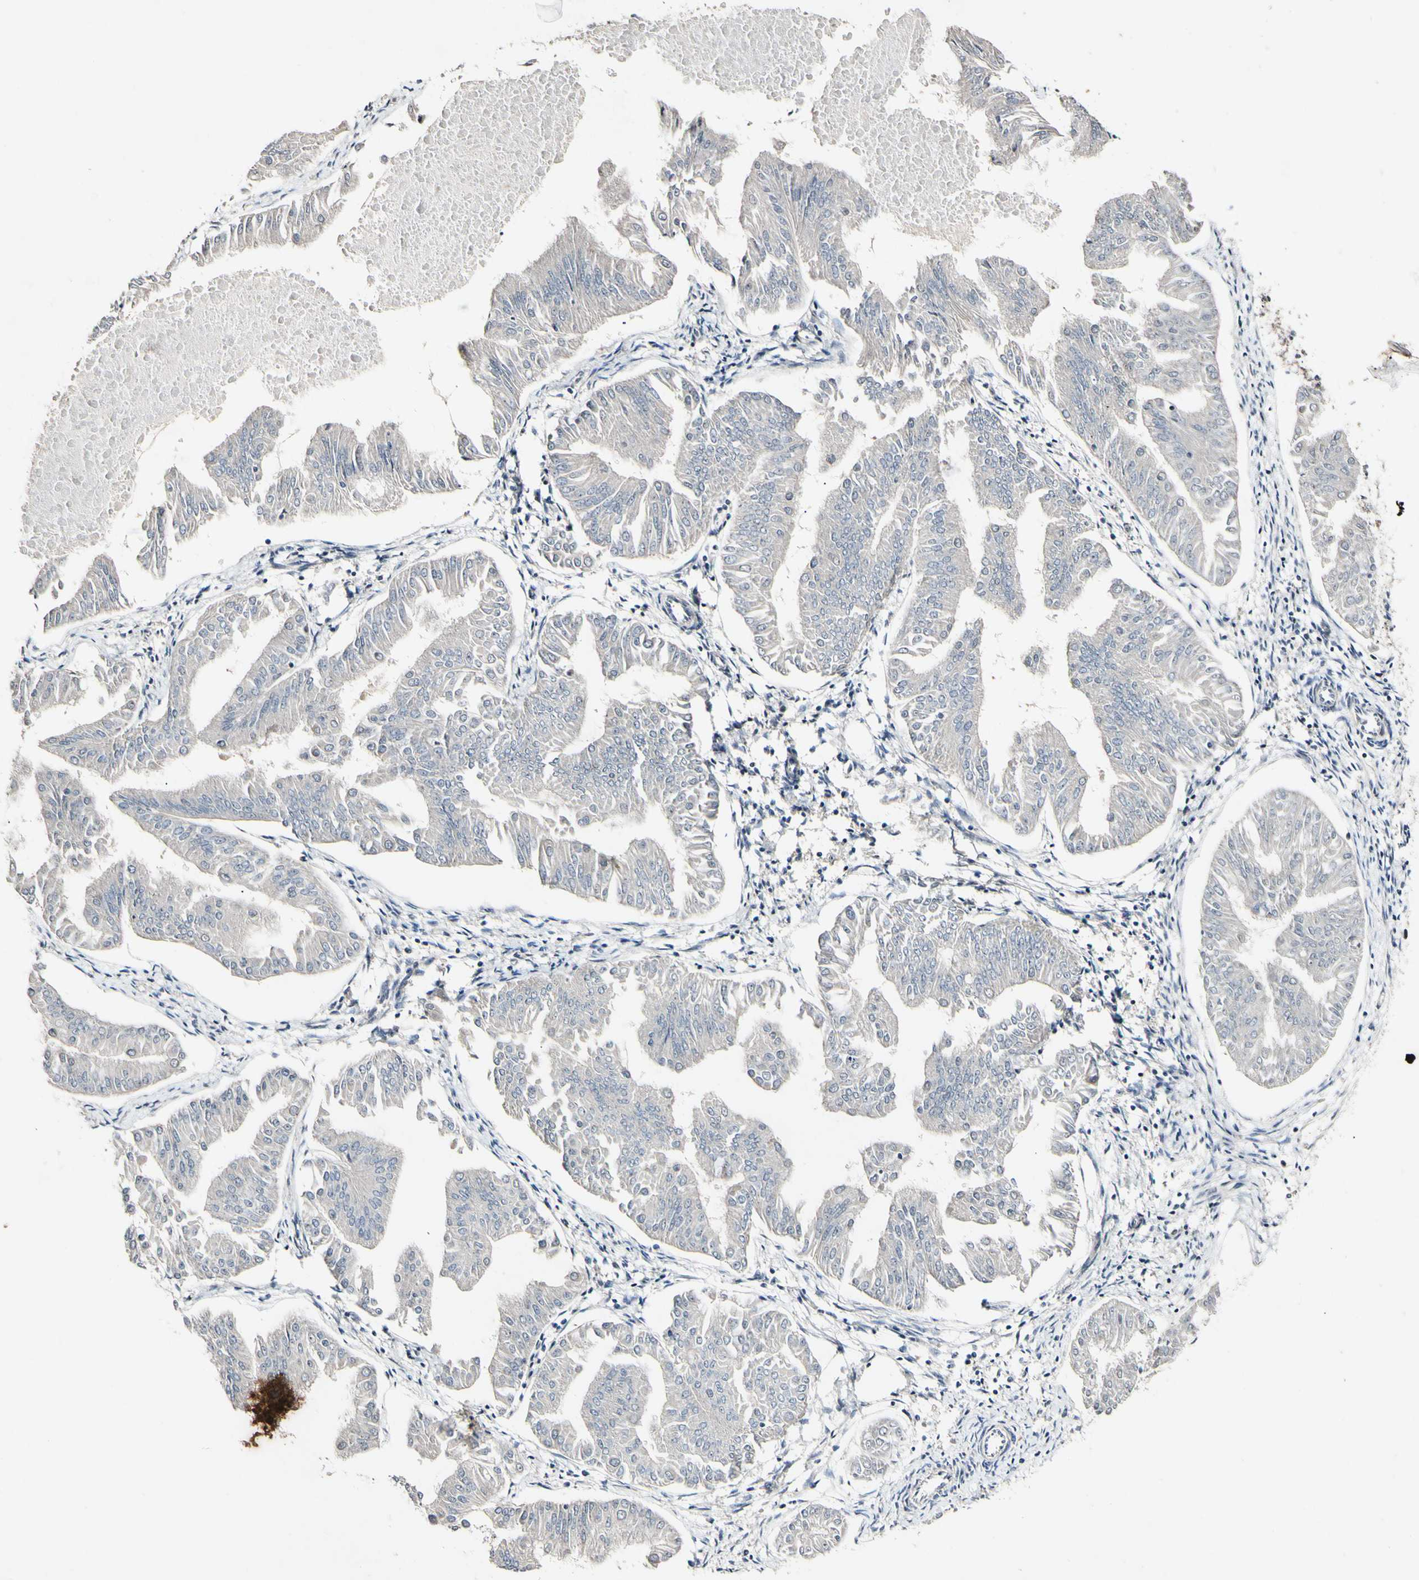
{"staining": {"intensity": "negative", "quantity": "none", "location": "none"}, "tissue": "endometrial cancer", "cell_type": "Tumor cells", "image_type": "cancer", "snomed": [{"axis": "morphology", "description": "Adenocarcinoma, NOS"}, {"axis": "topography", "description": "Endometrium"}], "caption": "A photomicrograph of human endometrial cancer (adenocarcinoma) is negative for staining in tumor cells. Brightfield microscopy of immunohistochemistry stained with DAB (3,3'-diaminobenzidine) (brown) and hematoxylin (blue), captured at high magnification.", "gene": "POLR2F", "patient": {"sex": "female", "age": 53}}